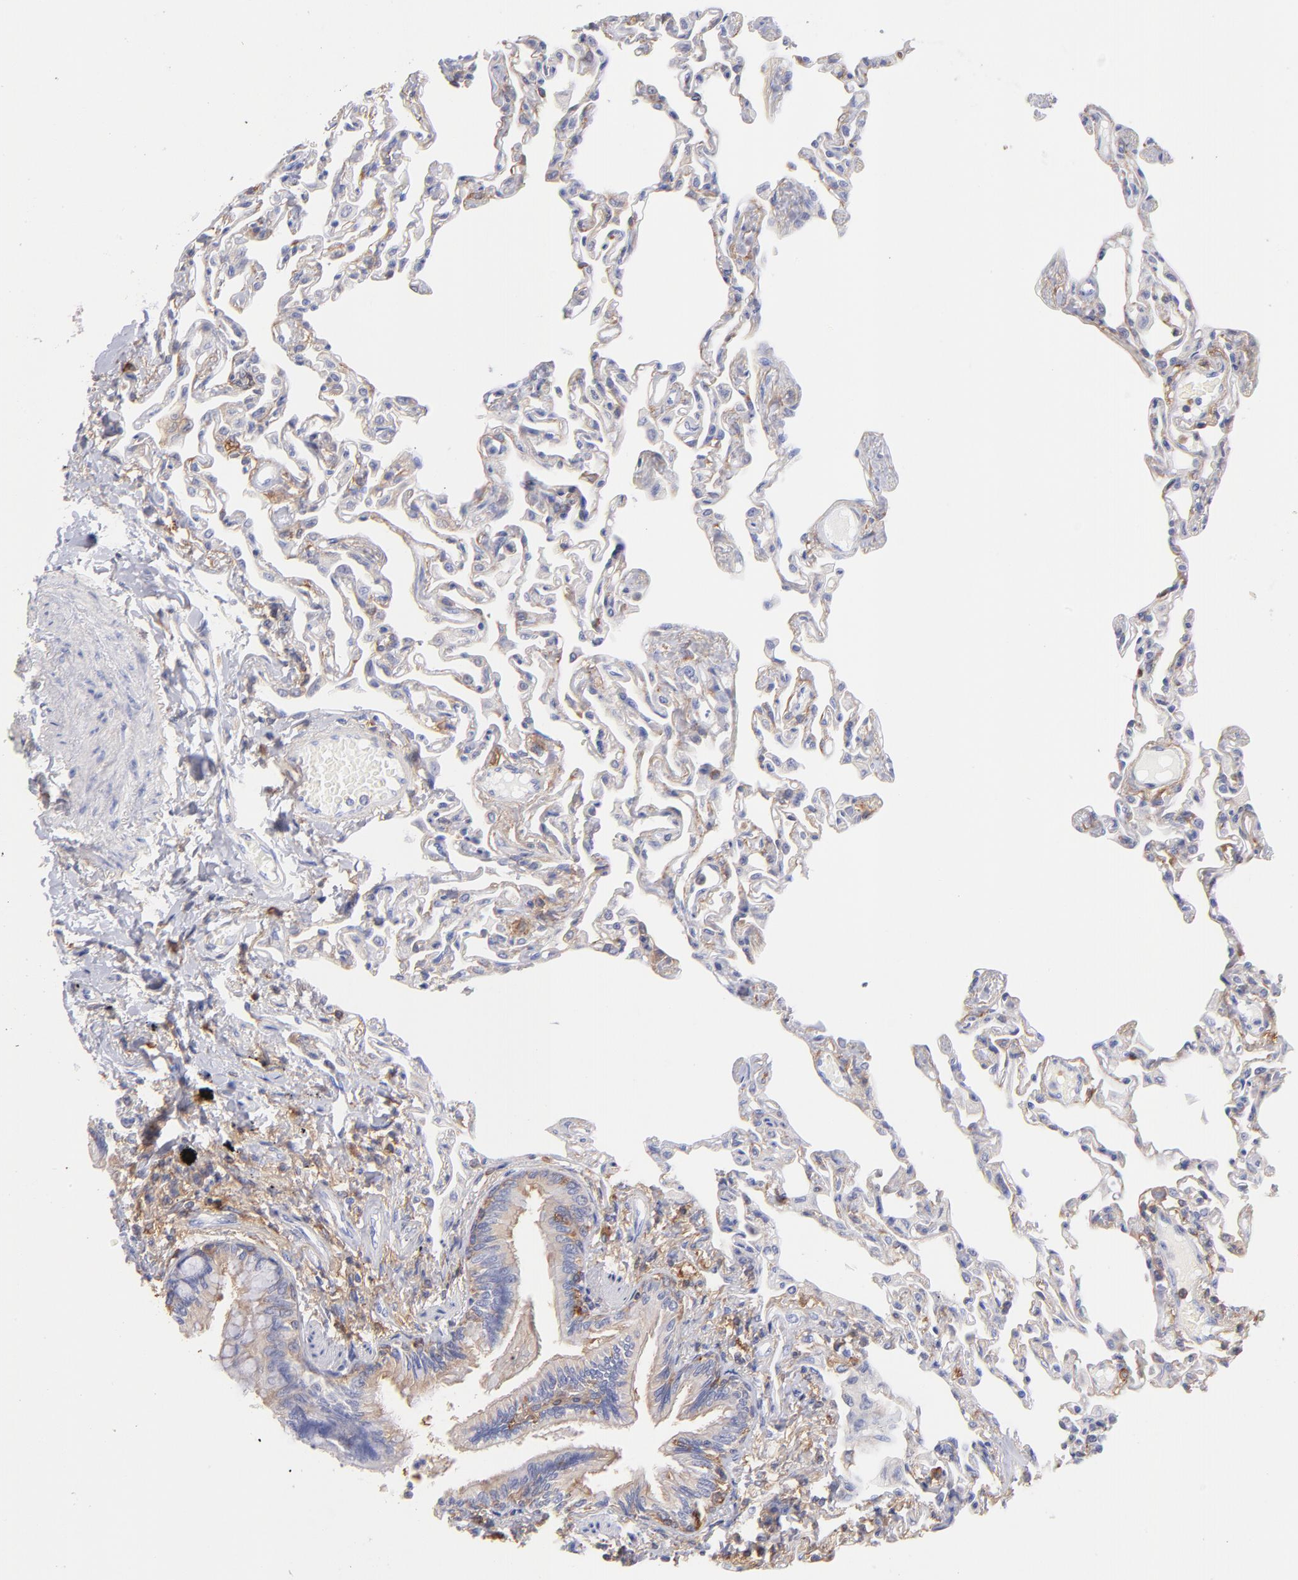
{"staining": {"intensity": "weak", "quantity": "25%-75%", "location": "cytoplasmic/membranous"}, "tissue": "lung", "cell_type": "Alveolar cells", "image_type": "normal", "snomed": [{"axis": "morphology", "description": "Normal tissue, NOS"}, {"axis": "topography", "description": "Lung"}], "caption": "A high-resolution image shows immunohistochemistry (IHC) staining of benign lung, which exhibits weak cytoplasmic/membranous positivity in about 25%-75% of alveolar cells.", "gene": "PRKCA", "patient": {"sex": "female", "age": 49}}